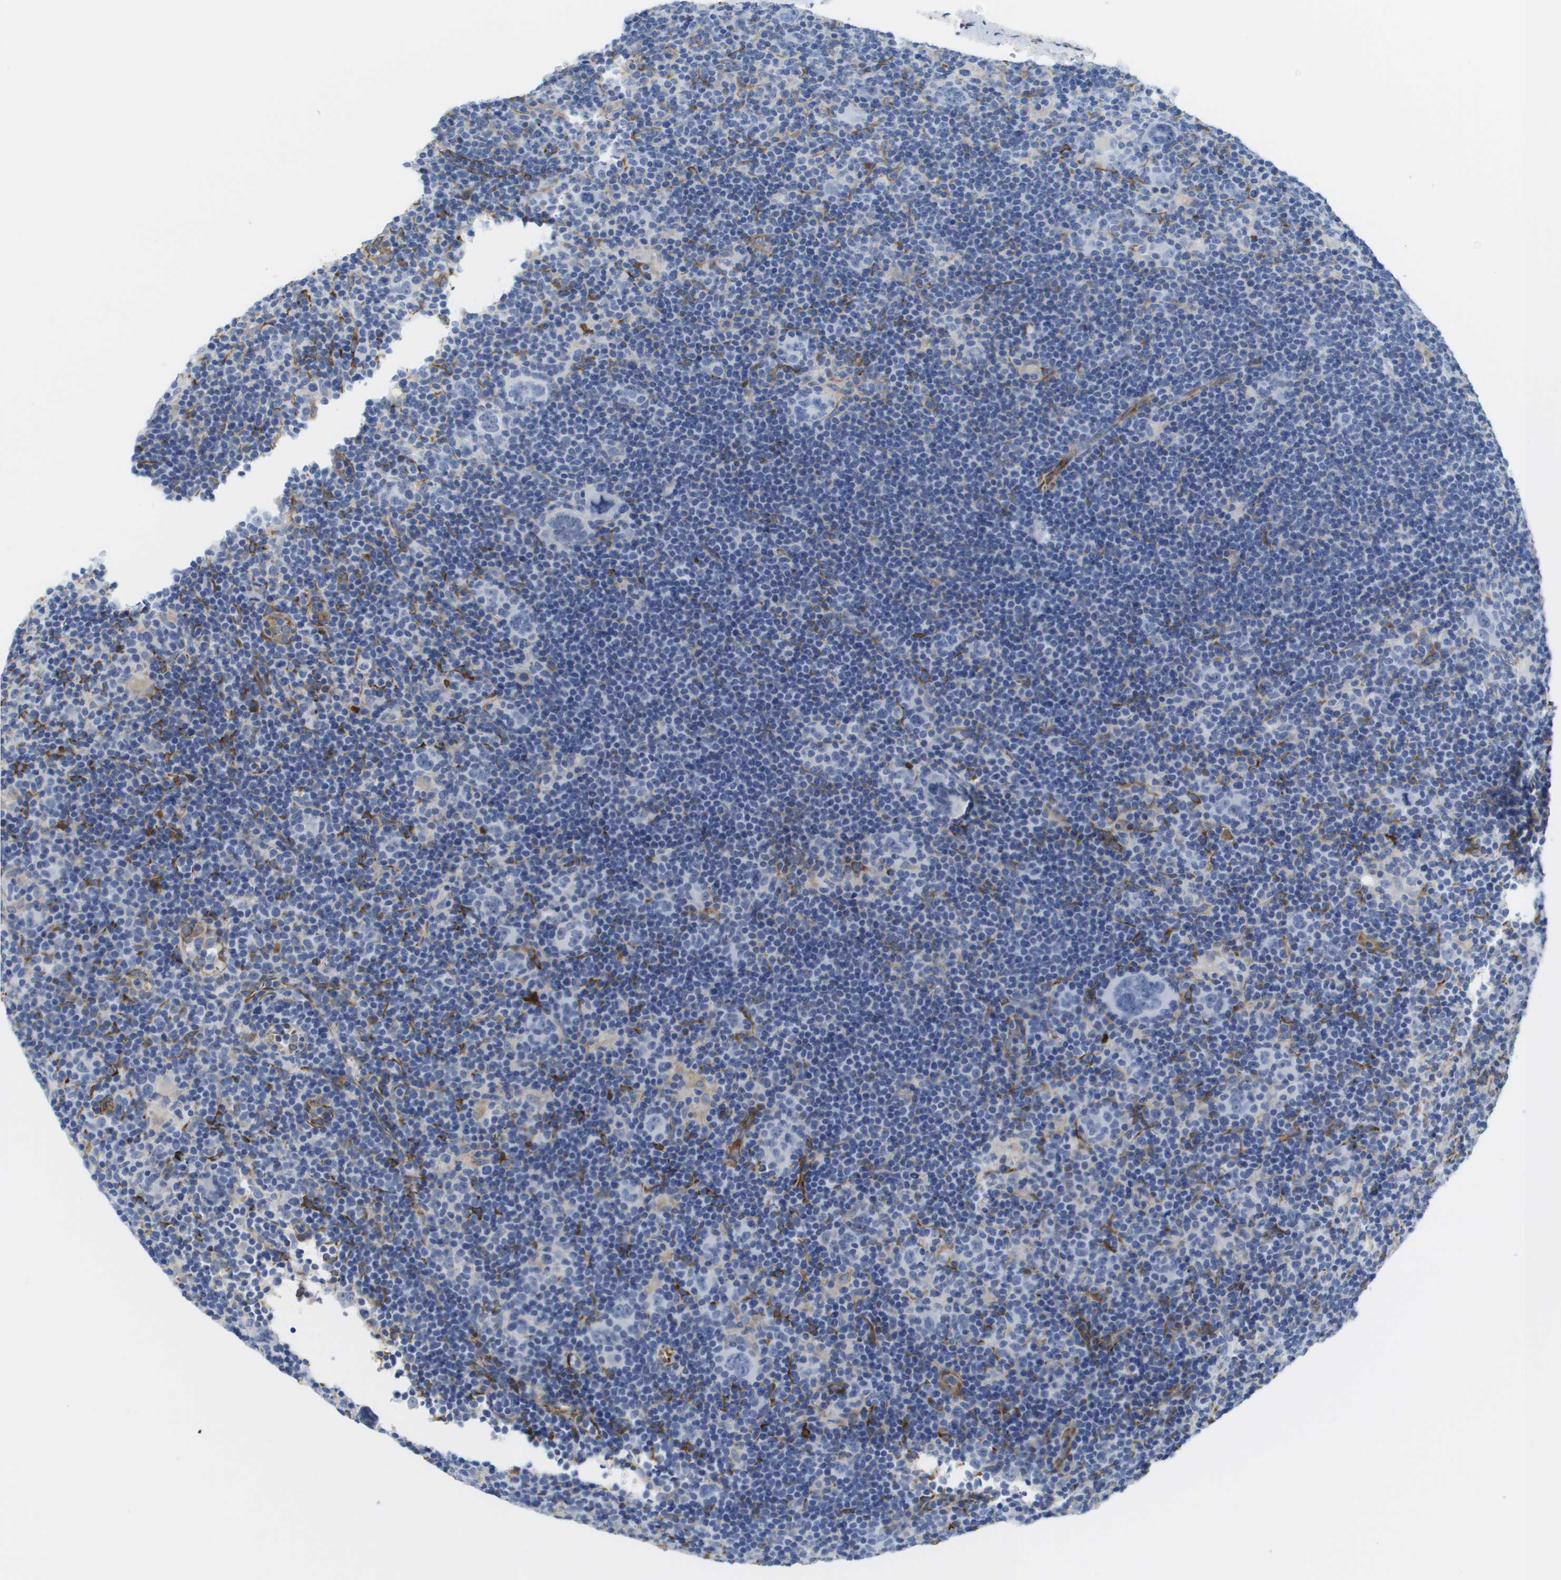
{"staining": {"intensity": "negative", "quantity": "none", "location": "none"}, "tissue": "lymphoma", "cell_type": "Tumor cells", "image_type": "cancer", "snomed": [{"axis": "morphology", "description": "Hodgkin's disease, NOS"}, {"axis": "topography", "description": "Lymph node"}], "caption": "Lymphoma stained for a protein using IHC reveals no positivity tumor cells.", "gene": "ST3GAL2", "patient": {"sex": "female", "age": 57}}